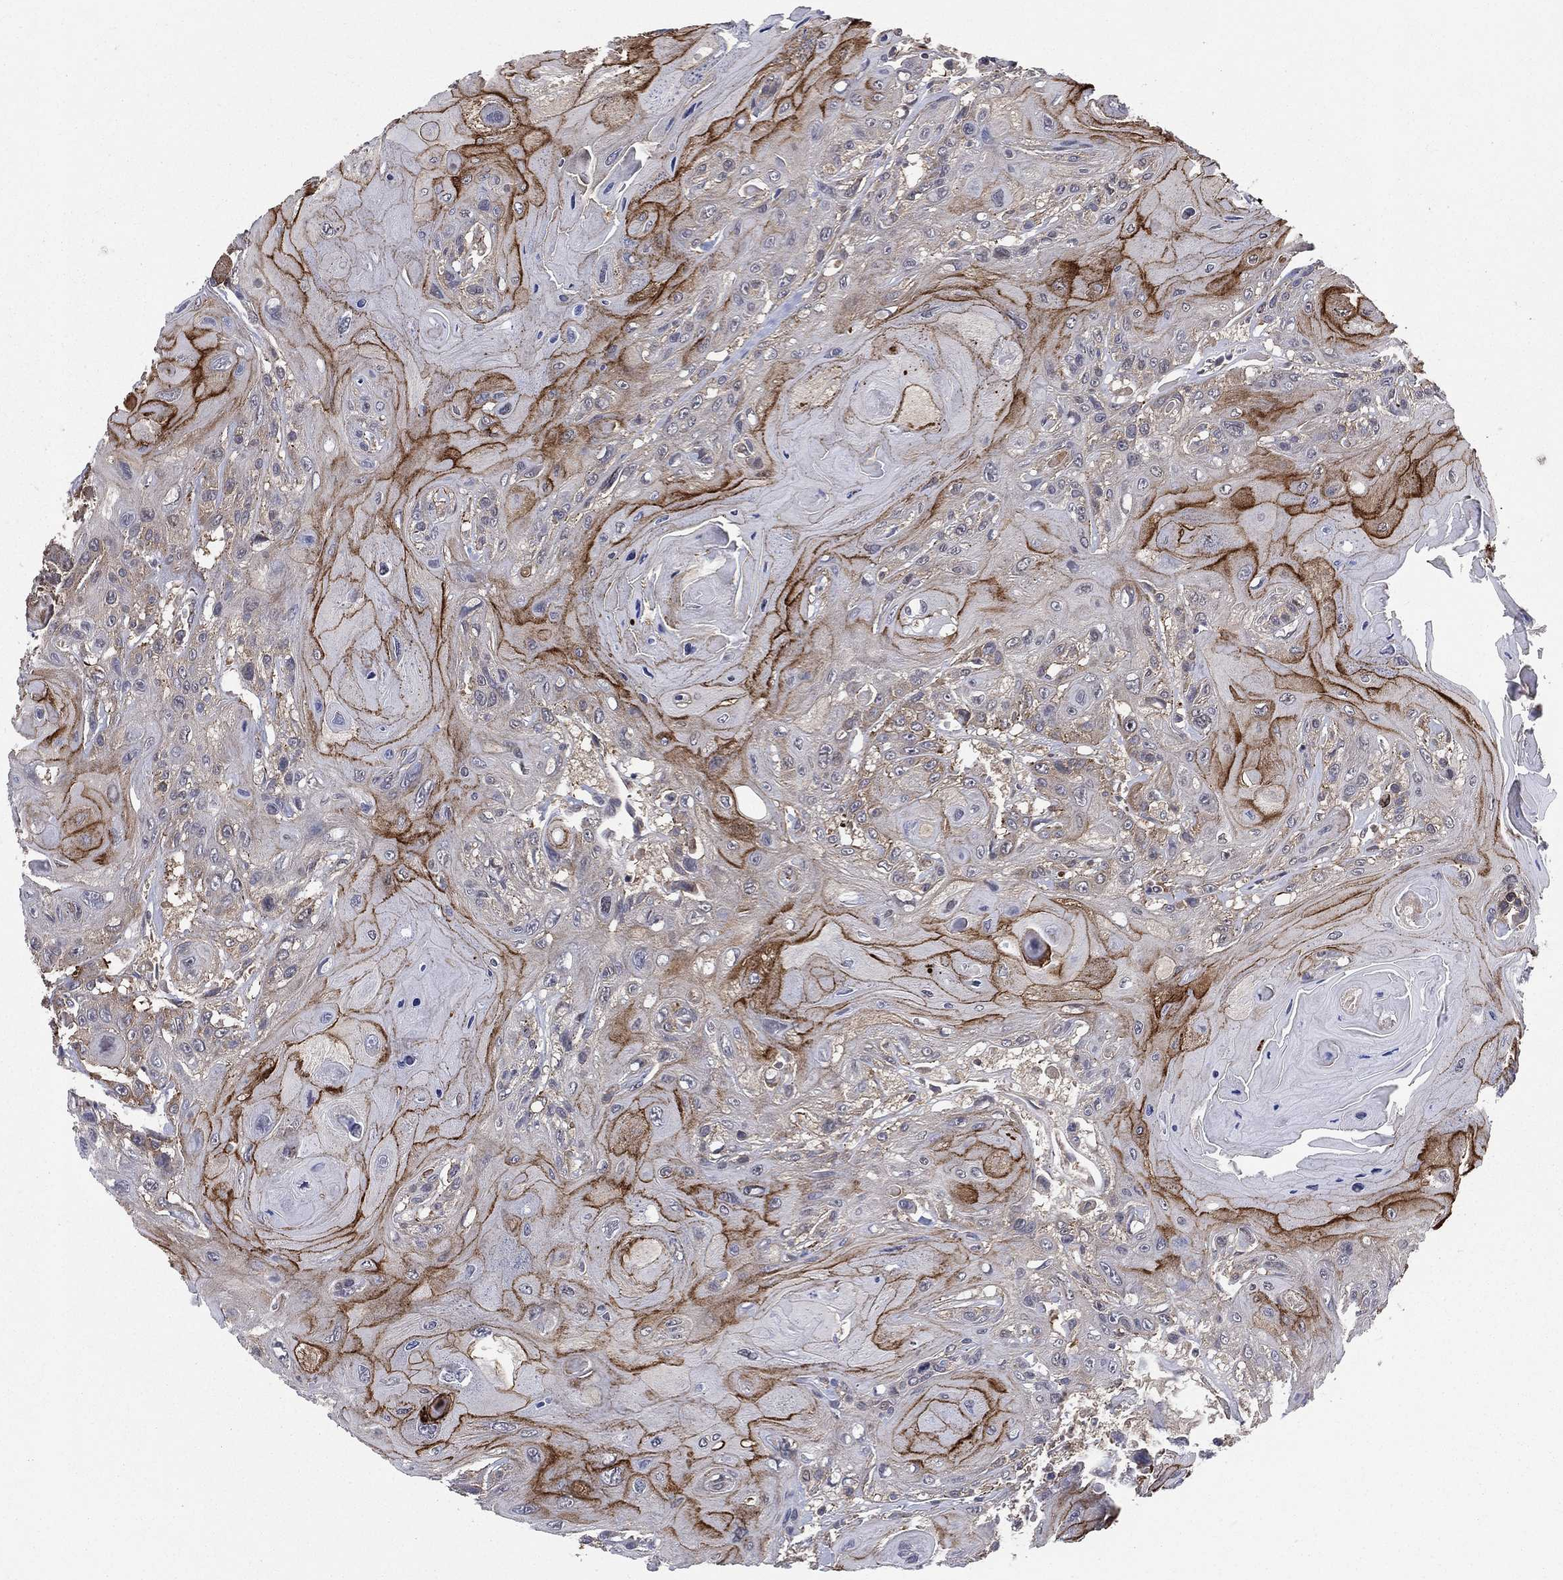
{"staining": {"intensity": "strong", "quantity": "25%-75%", "location": "cytoplasmic/membranous"}, "tissue": "head and neck cancer", "cell_type": "Tumor cells", "image_type": "cancer", "snomed": [{"axis": "morphology", "description": "Squamous cell carcinoma, NOS"}, {"axis": "topography", "description": "Head-Neck"}], "caption": "Brown immunohistochemical staining in human head and neck cancer (squamous cell carcinoma) displays strong cytoplasmic/membranous expression in approximately 25%-75% of tumor cells.", "gene": "SMPD3", "patient": {"sex": "female", "age": 59}}